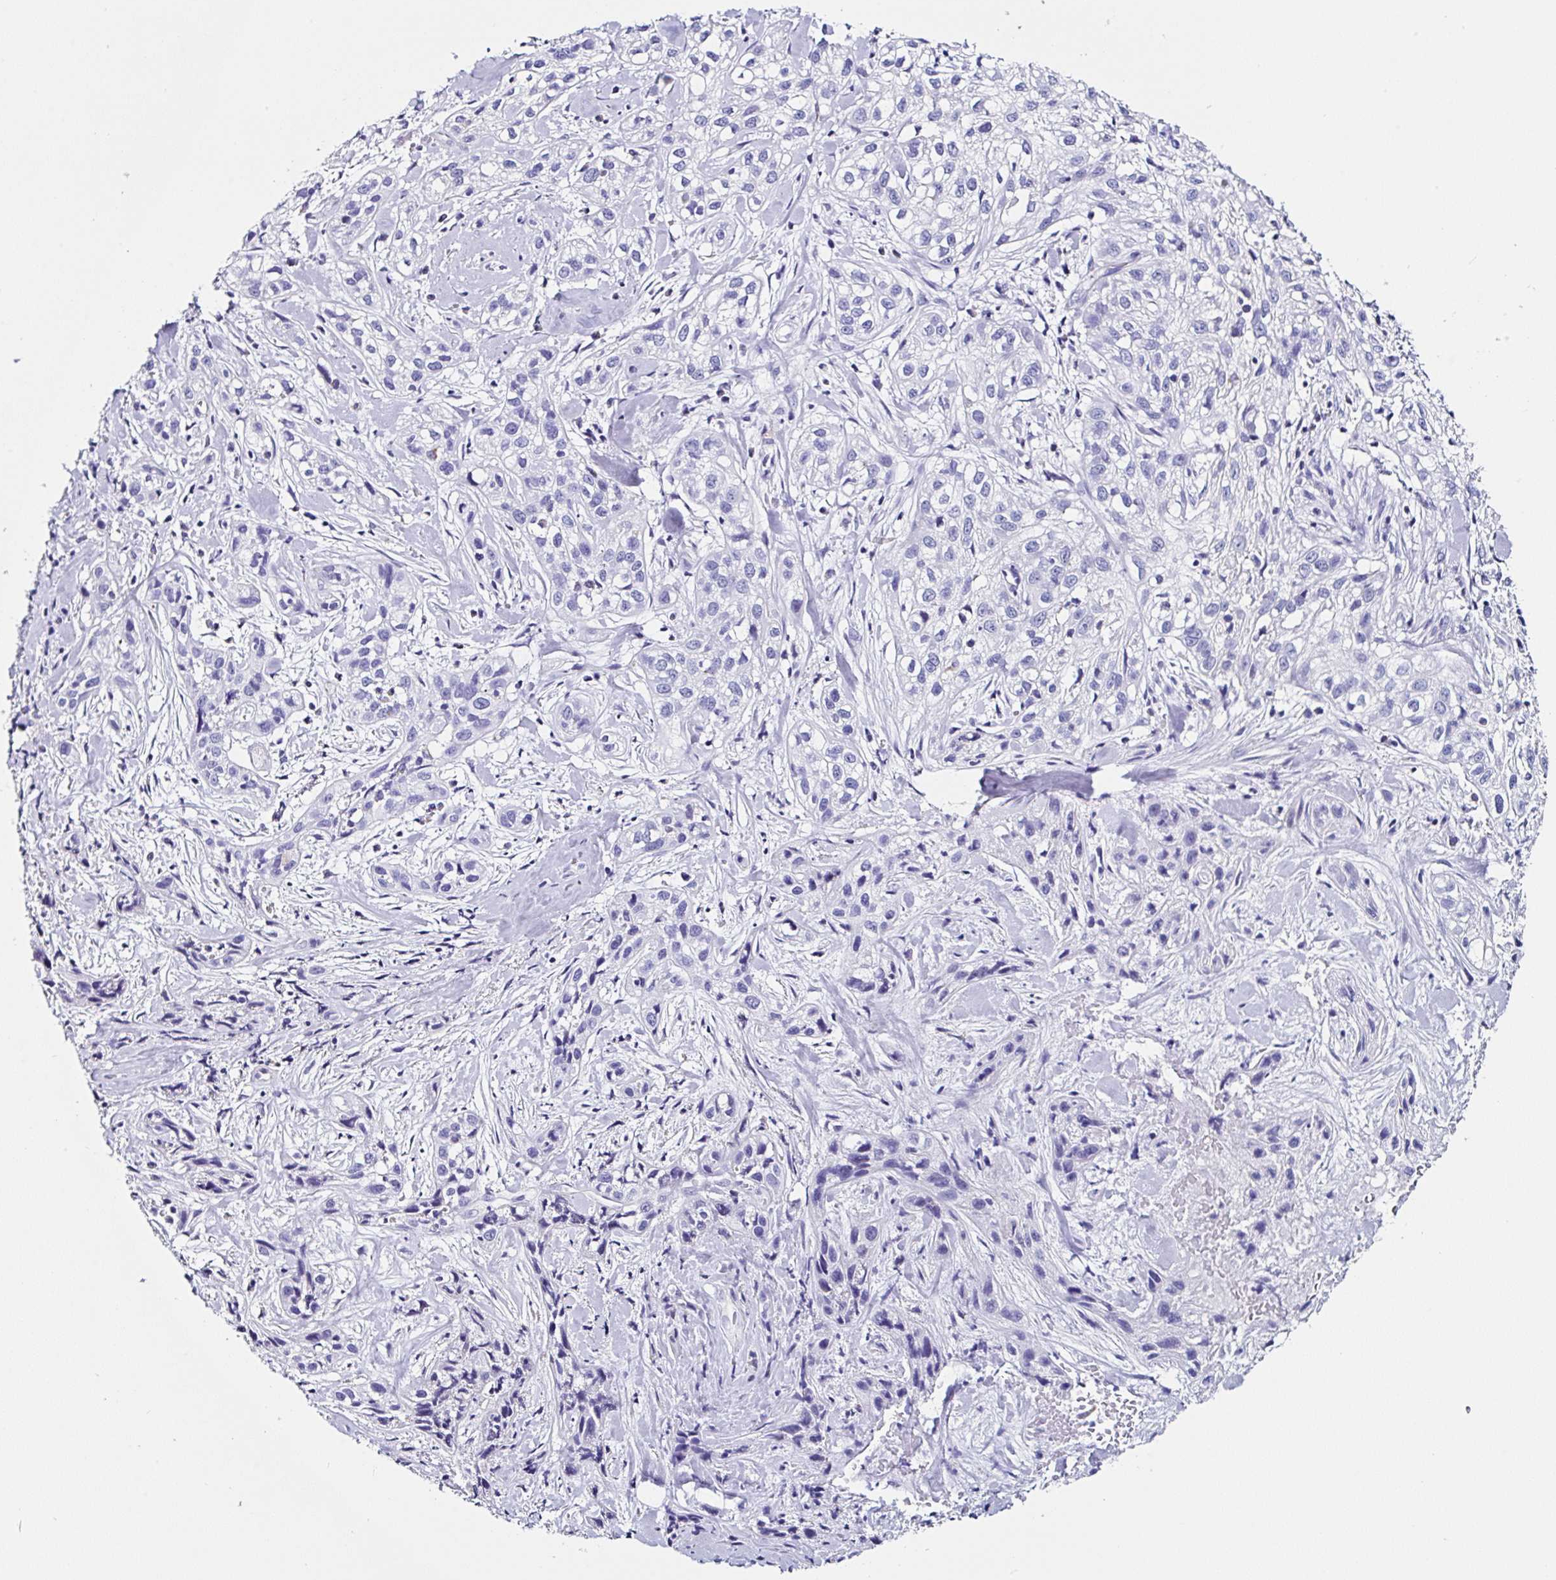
{"staining": {"intensity": "negative", "quantity": "none", "location": "none"}, "tissue": "skin cancer", "cell_type": "Tumor cells", "image_type": "cancer", "snomed": [{"axis": "morphology", "description": "Squamous cell carcinoma, NOS"}, {"axis": "topography", "description": "Skin"}], "caption": "Tumor cells show no significant protein positivity in skin cancer. Nuclei are stained in blue.", "gene": "TMPRSS11E", "patient": {"sex": "male", "age": 82}}